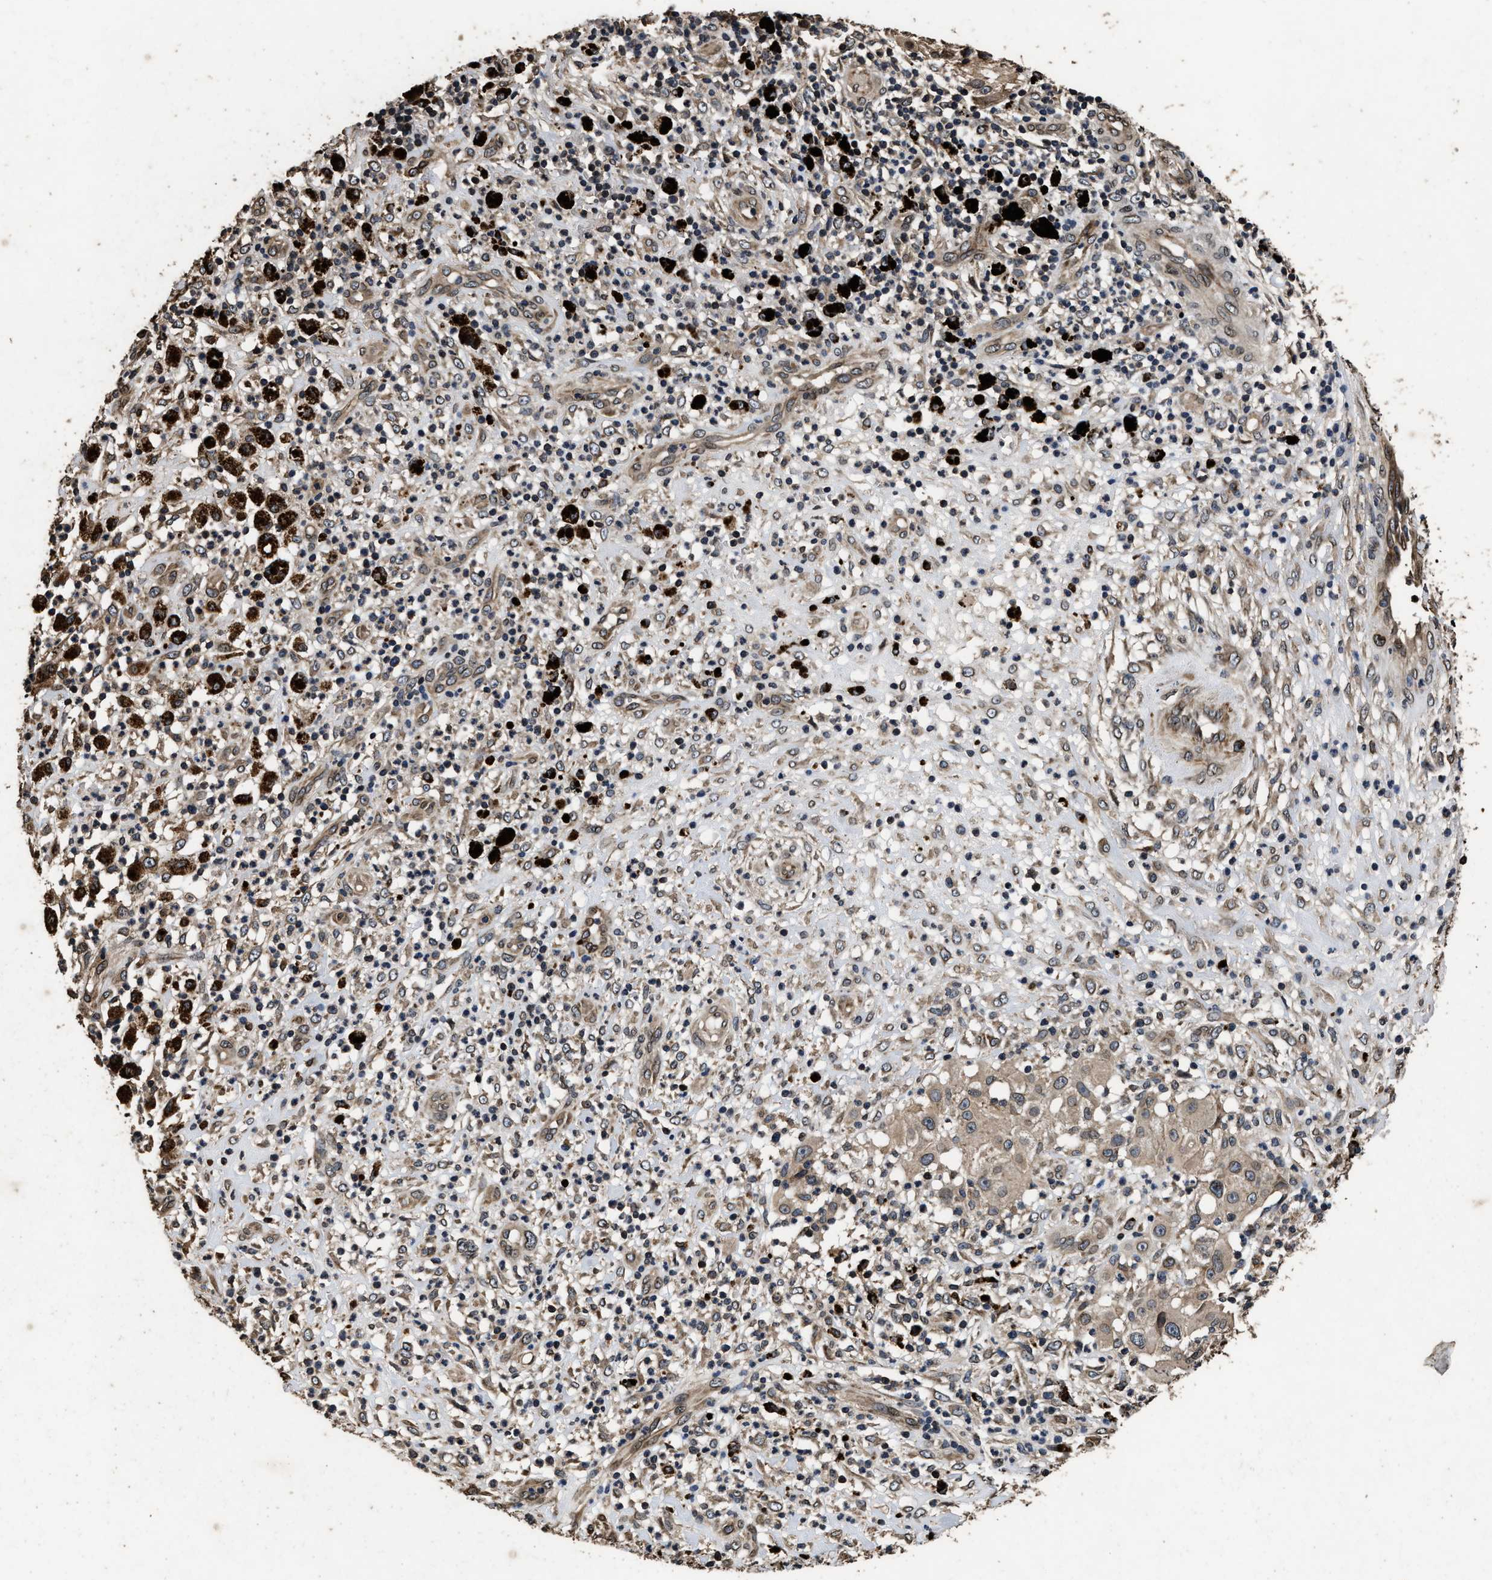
{"staining": {"intensity": "moderate", "quantity": ">75%", "location": "cytoplasmic/membranous"}, "tissue": "melanoma", "cell_type": "Tumor cells", "image_type": "cancer", "snomed": [{"axis": "morphology", "description": "Necrosis, NOS"}, {"axis": "morphology", "description": "Malignant melanoma, NOS"}, {"axis": "topography", "description": "Skin"}], "caption": "Moderate cytoplasmic/membranous positivity is present in about >75% of tumor cells in malignant melanoma.", "gene": "ACCS", "patient": {"sex": "female", "age": 87}}